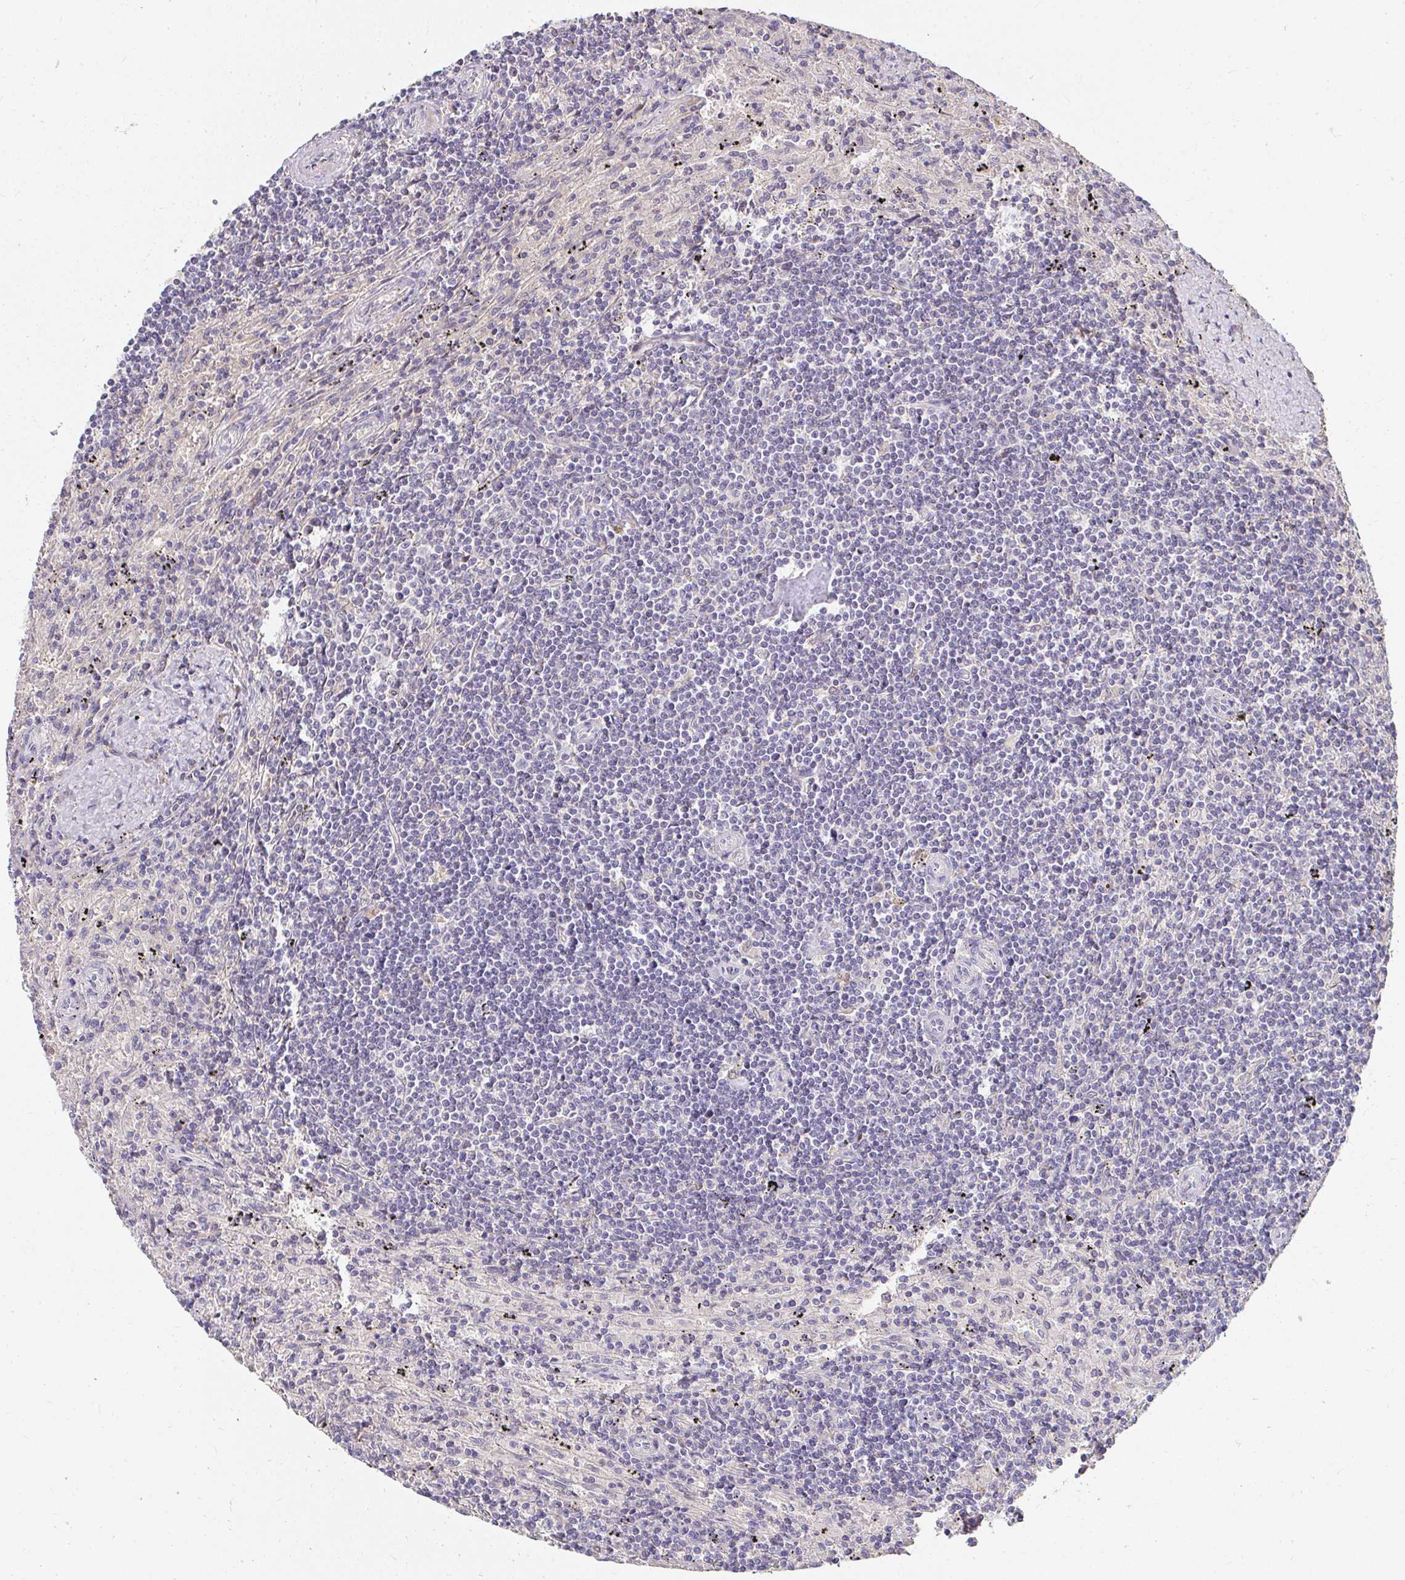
{"staining": {"intensity": "negative", "quantity": "none", "location": "none"}, "tissue": "lymphoma", "cell_type": "Tumor cells", "image_type": "cancer", "snomed": [{"axis": "morphology", "description": "Malignant lymphoma, non-Hodgkin's type, Low grade"}, {"axis": "topography", "description": "Spleen"}], "caption": "Tumor cells show no significant protein expression in lymphoma.", "gene": "LOXL4", "patient": {"sex": "male", "age": 76}}